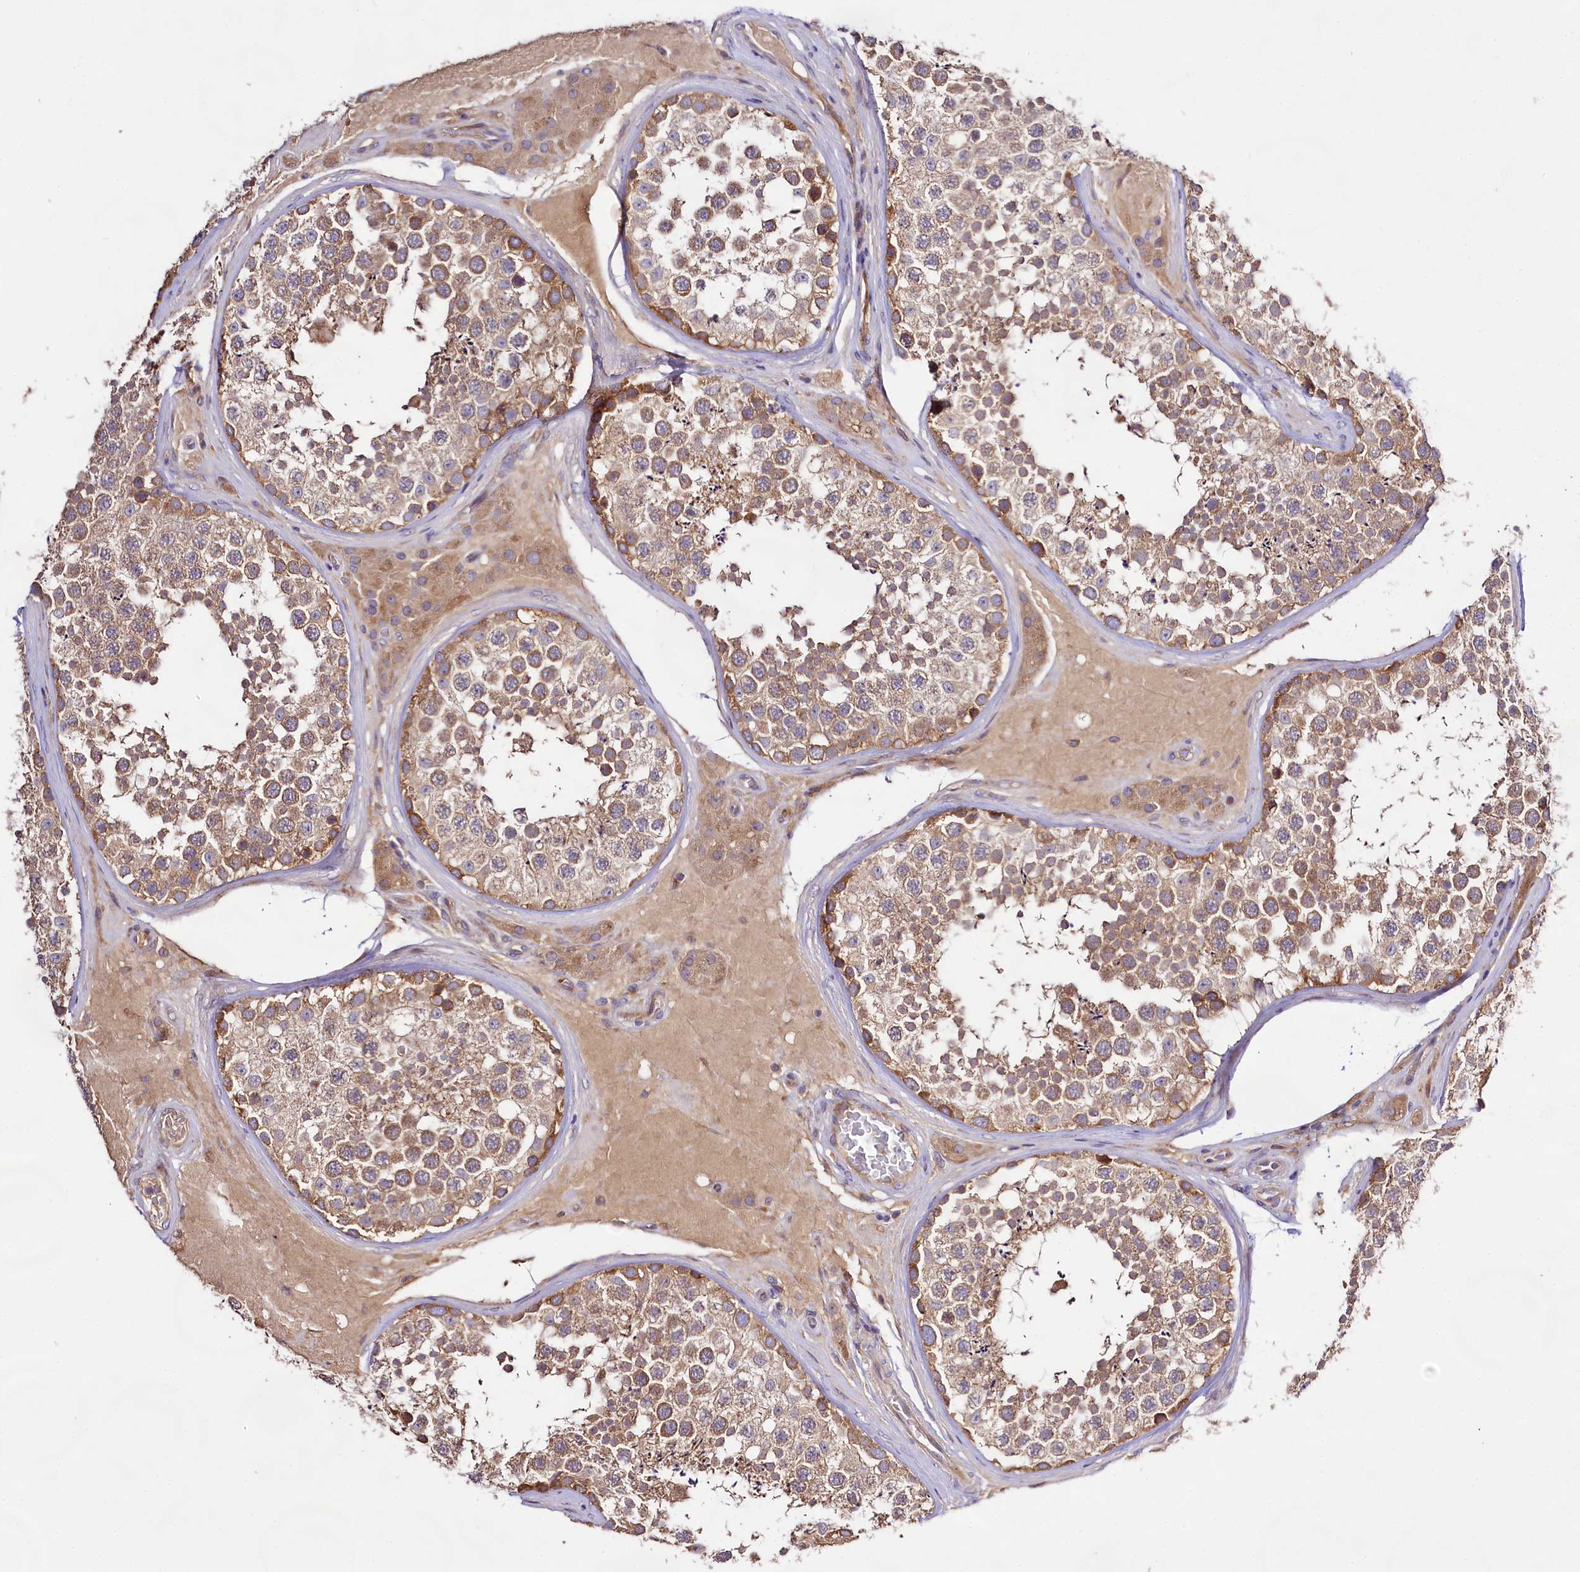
{"staining": {"intensity": "moderate", "quantity": ">75%", "location": "cytoplasmic/membranous"}, "tissue": "testis", "cell_type": "Cells in seminiferous ducts", "image_type": "normal", "snomed": [{"axis": "morphology", "description": "Normal tissue, NOS"}, {"axis": "topography", "description": "Testis"}], "caption": "Immunohistochemical staining of unremarkable human testis reveals medium levels of moderate cytoplasmic/membranous staining in approximately >75% of cells in seminiferous ducts. (IHC, brightfield microscopy, high magnification).", "gene": "DMXL2", "patient": {"sex": "male", "age": 46}}